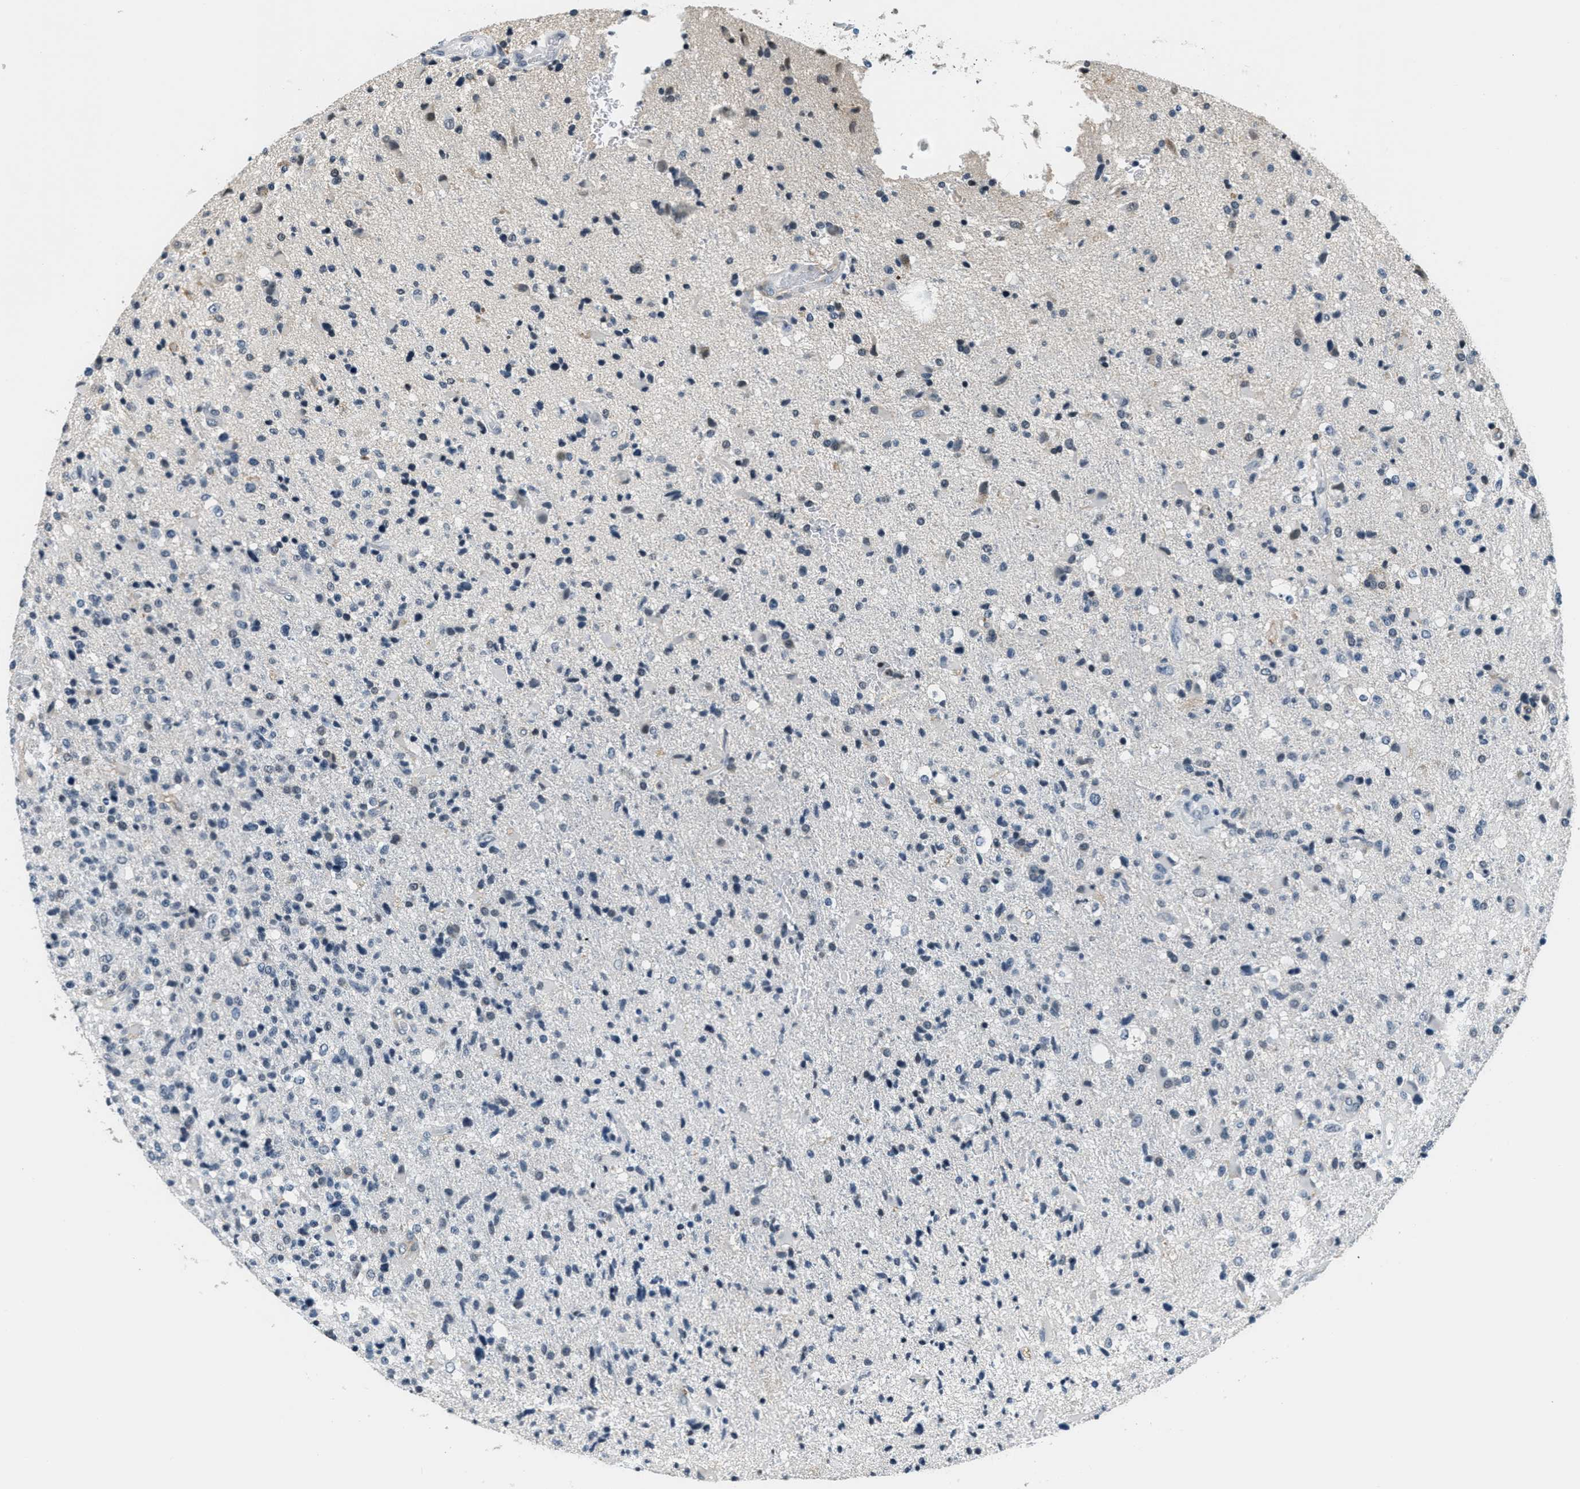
{"staining": {"intensity": "moderate", "quantity": "<25%", "location": "cytoplasmic/membranous"}, "tissue": "glioma", "cell_type": "Tumor cells", "image_type": "cancer", "snomed": [{"axis": "morphology", "description": "Glioma, malignant, High grade"}, {"axis": "topography", "description": "Brain"}], "caption": "High-power microscopy captured an immunohistochemistry (IHC) histopathology image of glioma, revealing moderate cytoplasmic/membranous expression in approximately <25% of tumor cells.", "gene": "CA4", "patient": {"sex": "male", "age": 72}}